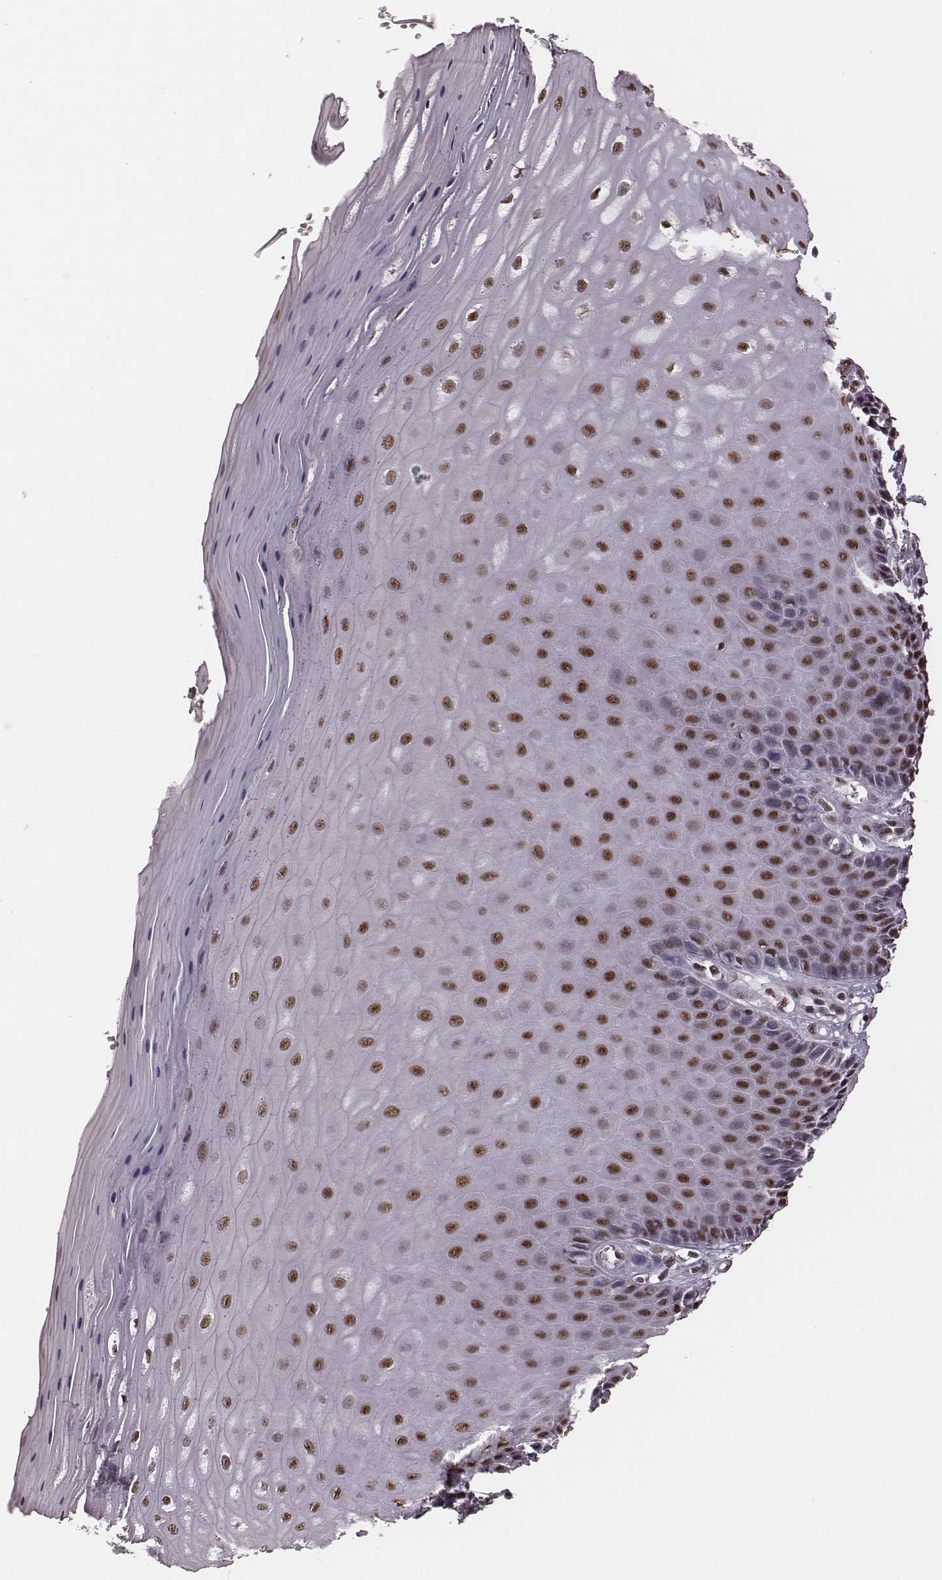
{"staining": {"intensity": "strong", "quantity": ">75%", "location": "nuclear"}, "tissue": "vagina", "cell_type": "Squamous epithelial cells", "image_type": "normal", "snomed": [{"axis": "morphology", "description": "Normal tissue, NOS"}, {"axis": "topography", "description": "Vagina"}], "caption": "Immunohistochemical staining of benign human vagina displays high levels of strong nuclear staining in about >75% of squamous epithelial cells. (brown staining indicates protein expression, while blue staining denotes nuclei).", "gene": "LUC7L", "patient": {"sex": "female", "age": 83}}